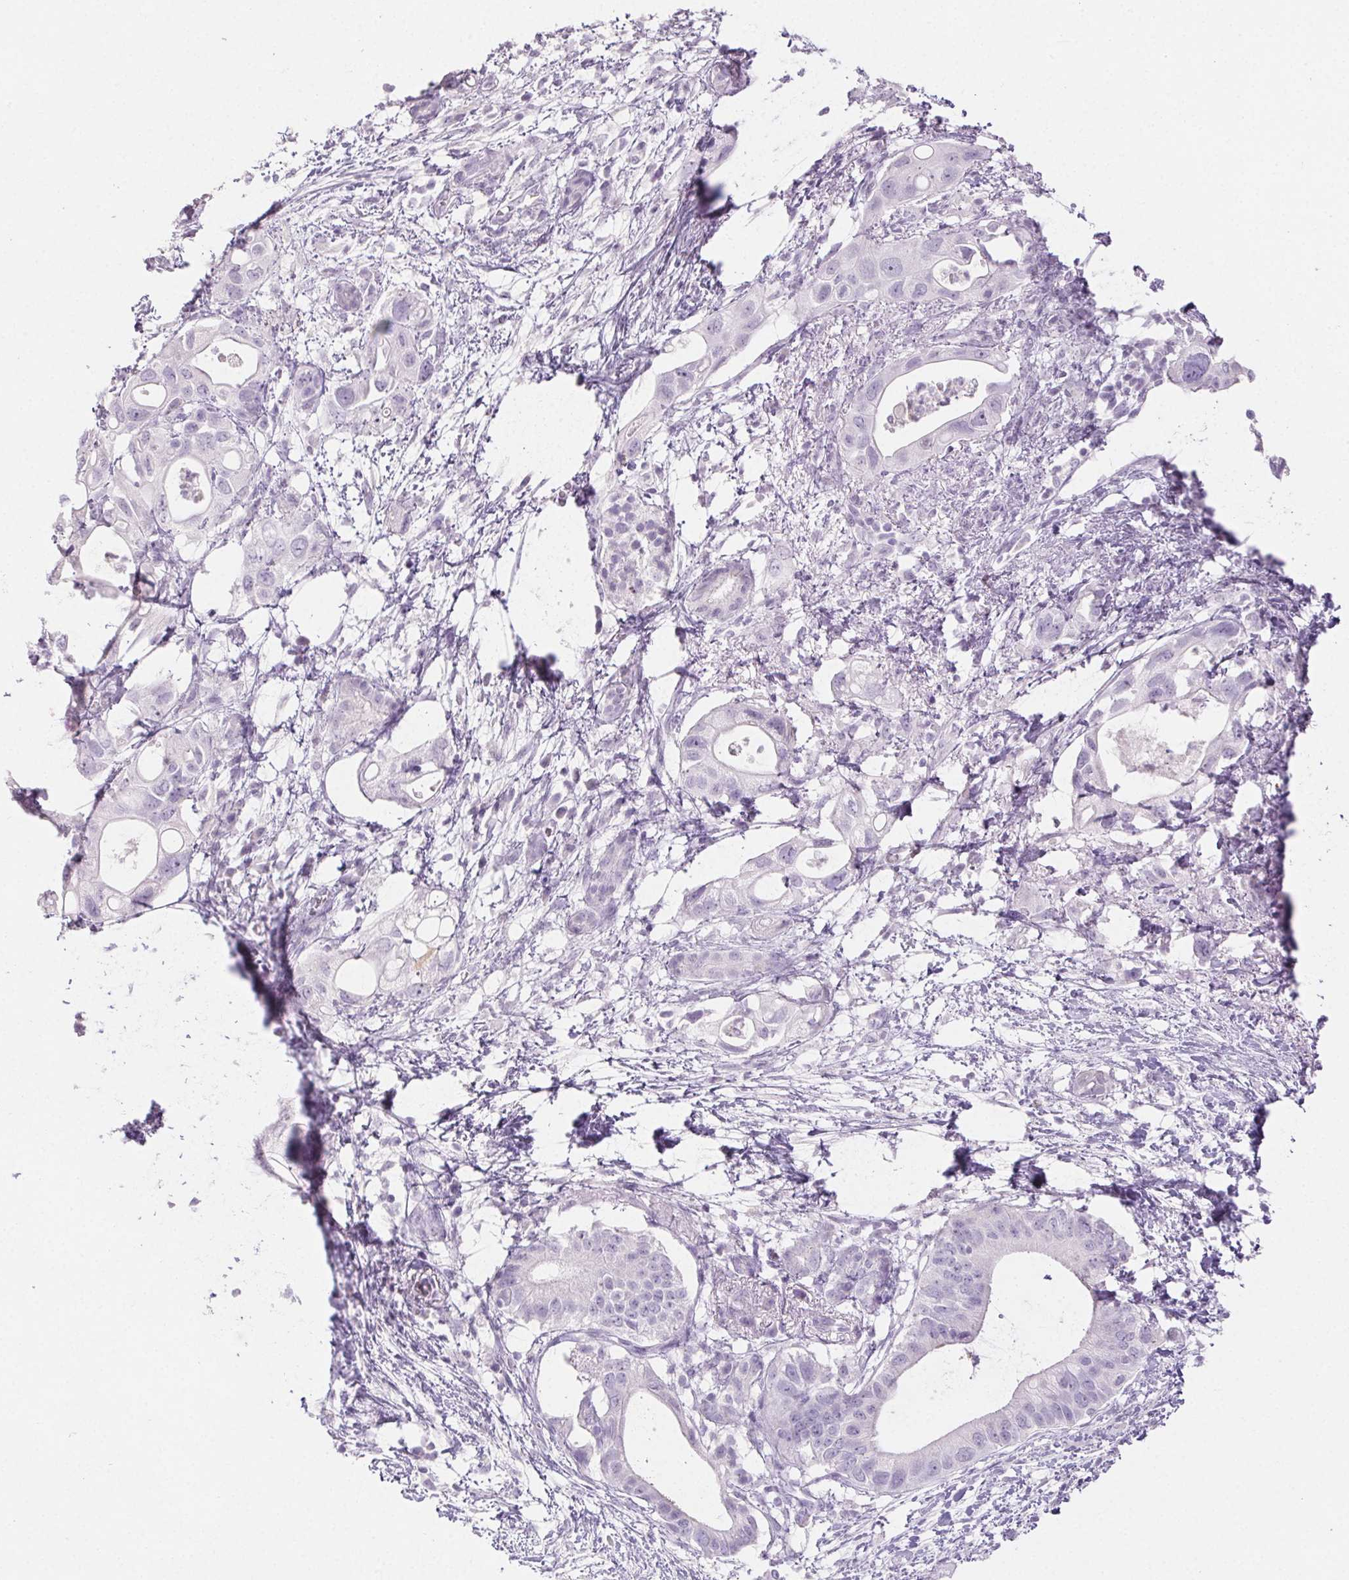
{"staining": {"intensity": "negative", "quantity": "none", "location": "none"}, "tissue": "pancreatic cancer", "cell_type": "Tumor cells", "image_type": "cancer", "snomed": [{"axis": "morphology", "description": "Adenocarcinoma, NOS"}, {"axis": "topography", "description": "Pancreas"}], "caption": "Immunohistochemistry of human adenocarcinoma (pancreatic) reveals no staining in tumor cells.", "gene": "PI3", "patient": {"sex": "female", "age": 72}}